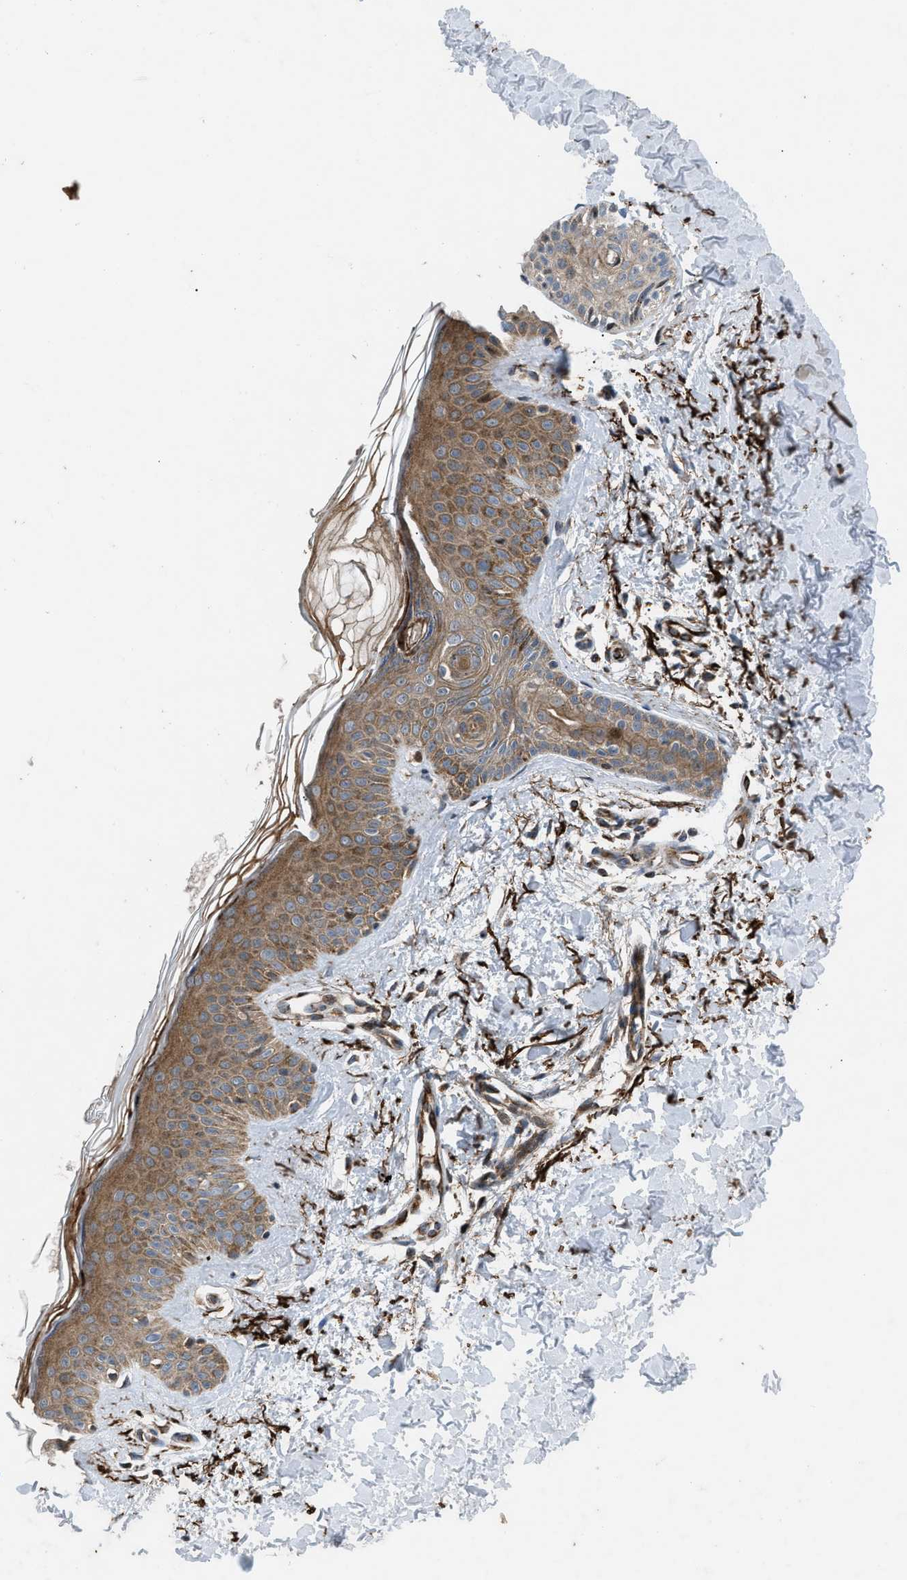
{"staining": {"intensity": "moderate", "quantity": "25%-75%", "location": "cytoplasmic/membranous"}, "tissue": "skin", "cell_type": "Fibroblasts", "image_type": "normal", "snomed": [{"axis": "morphology", "description": "Normal tissue, NOS"}, {"axis": "topography", "description": "Skin"}], "caption": "Immunohistochemistry (IHC) image of benign skin: human skin stained using immunohistochemistry (IHC) demonstrates medium levels of moderate protein expression localized specifically in the cytoplasmic/membranous of fibroblasts, appearing as a cytoplasmic/membranous brown color.", "gene": "AP3M2", "patient": {"sex": "male", "age": 67}}